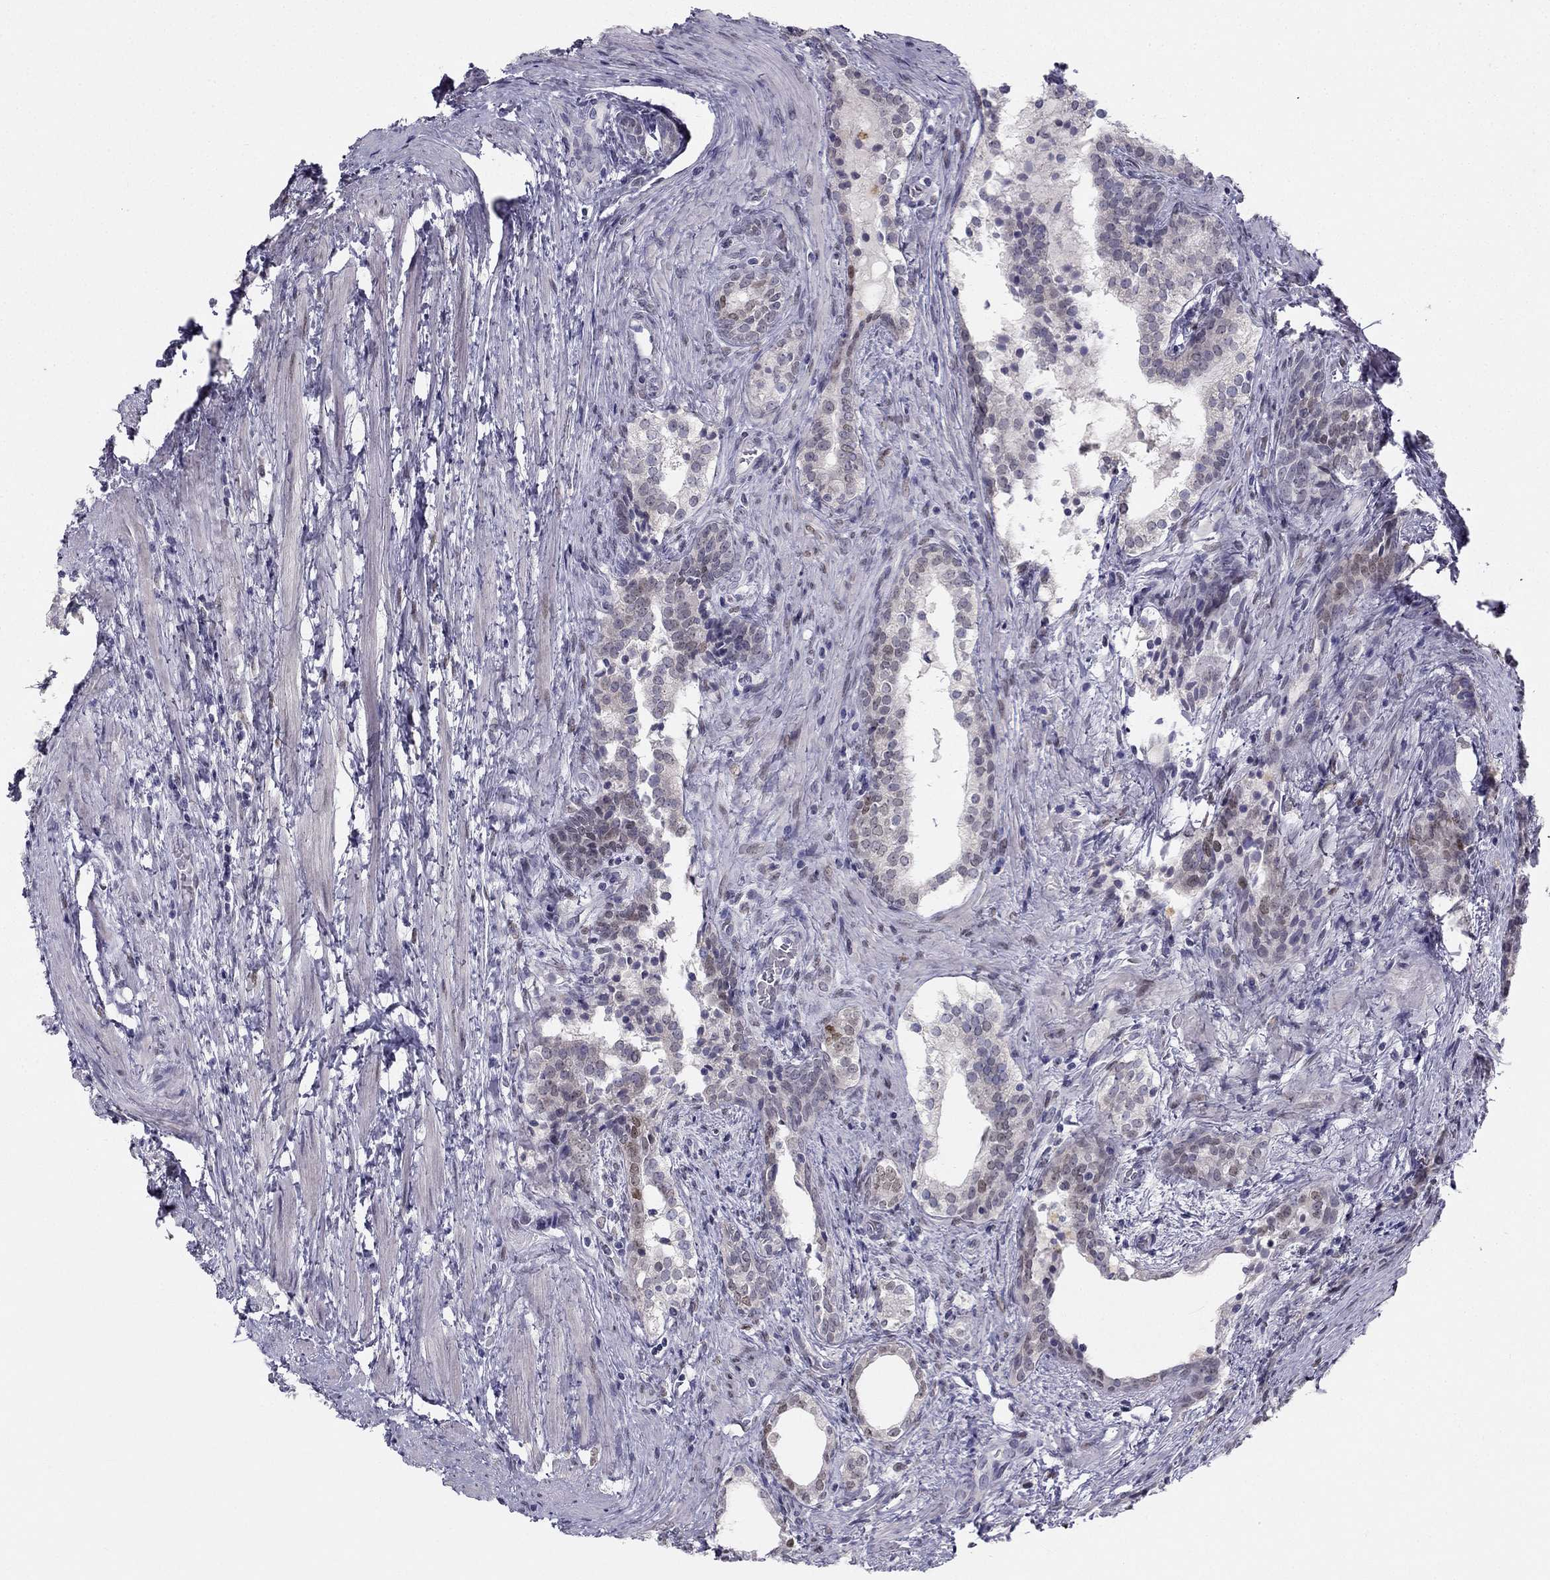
{"staining": {"intensity": "moderate", "quantity": "<25%", "location": "nuclear"}, "tissue": "prostate cancer", "cell_type": "Tumor cells", "image_type": "cancer", "snomed": [{"axis": "morphology", "description": "Adenocarcinoma, NOS"}, {"axis": "morphology", "description": "Adenocarcinoma, High grade"}, {"axis": "topography", "description": "Prostate"}], "caption": "Moderate nuclear expression is present in approximately <25% of tumor cells in prostate cancer. (DAB IHC with brightfield microscopy, high magnification).", "gene": "TRPS1", "patient": {"sex": "male", "age": 61}}